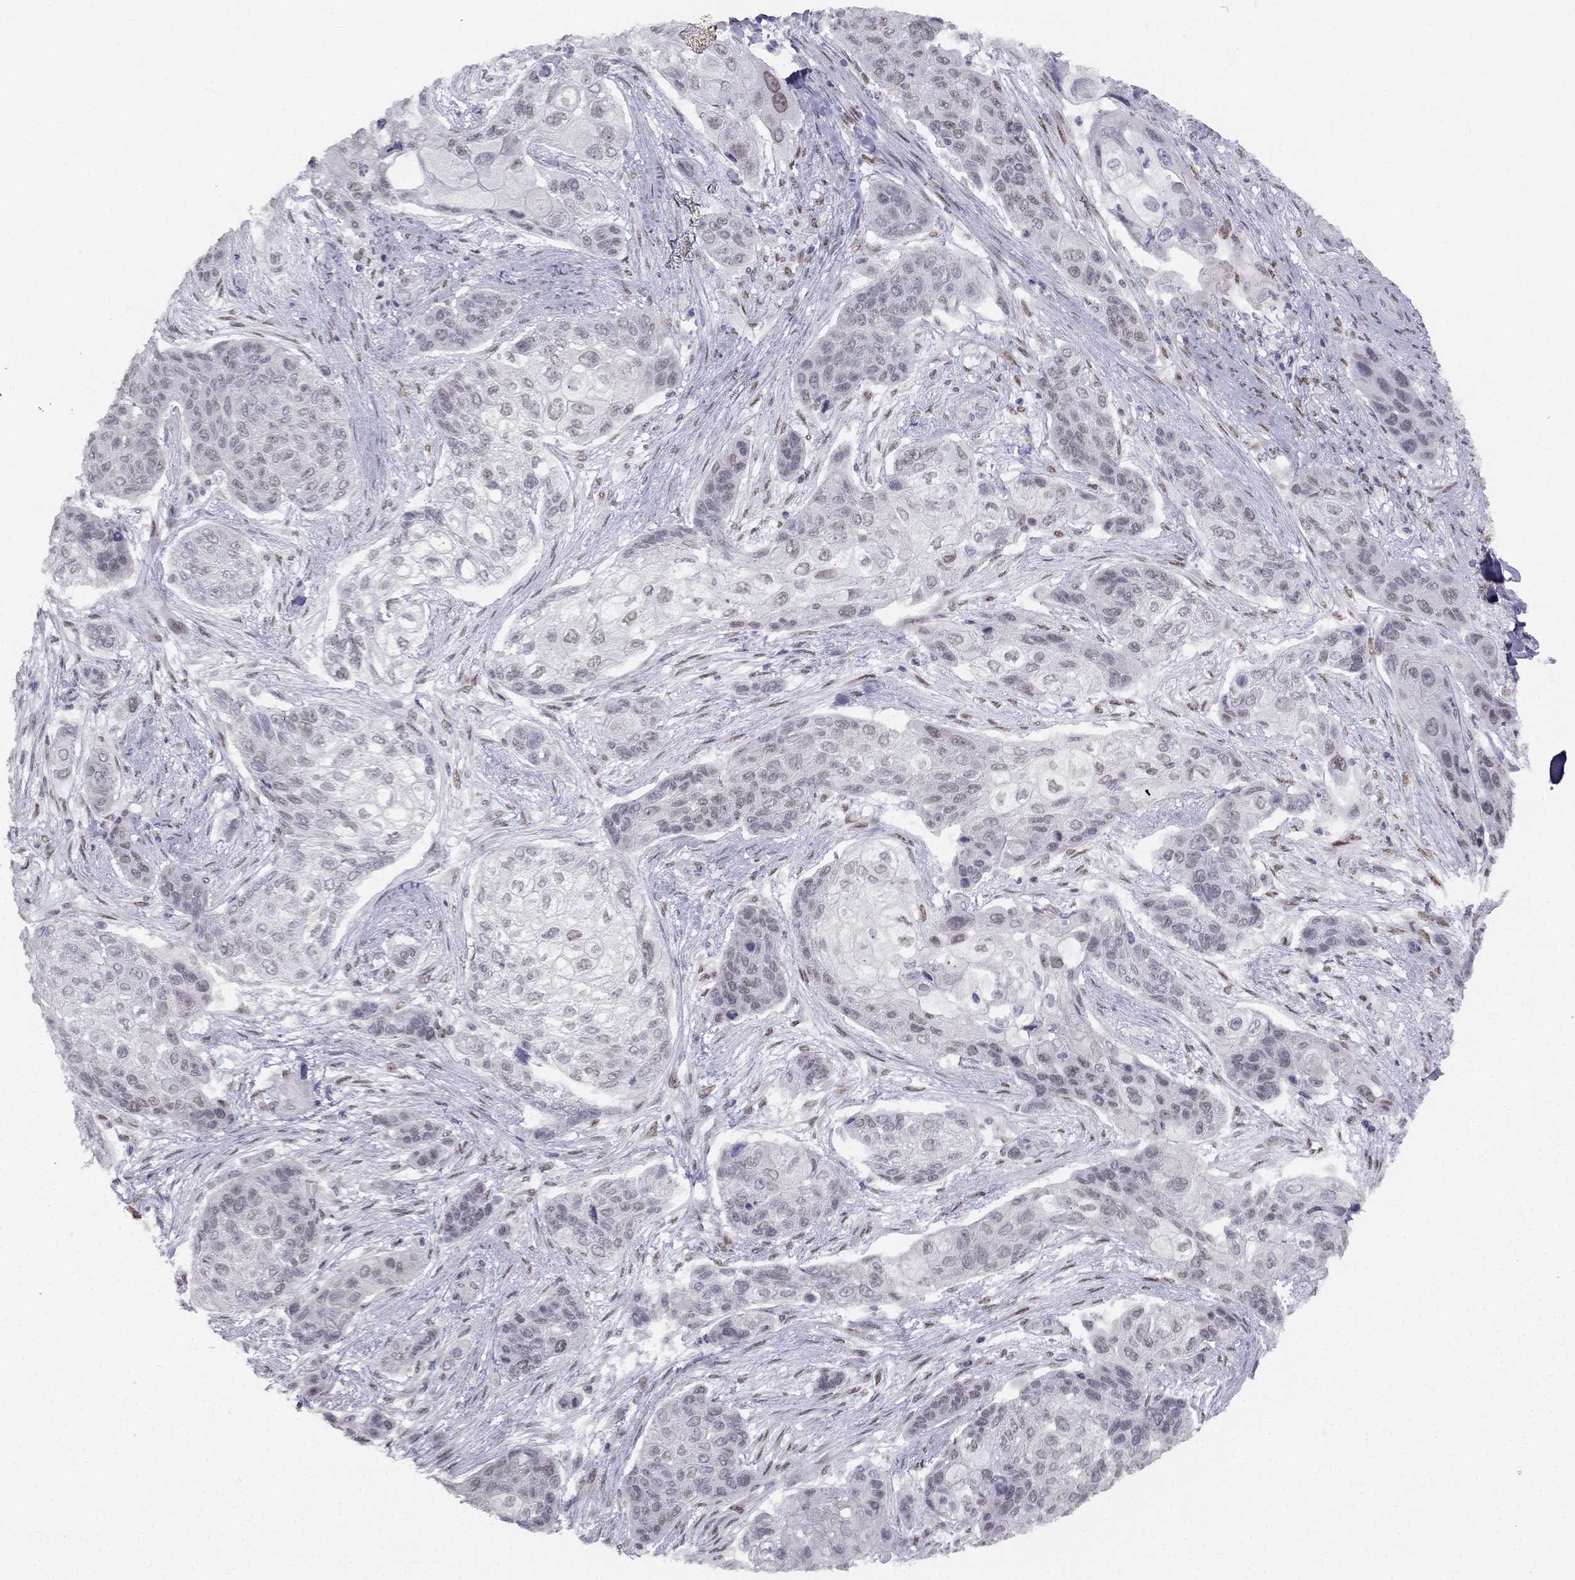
{"staining": {"intensity": "negative", "quantity": "none", "location": "none"}, "tissue": "lung cancer", "cell_type": "Tumor cells", "image_type": "cancer", "snomed": [{"axis": "morphology", "description": "Squamous cell carcinoma, NOS"}, {"axis": "topography", "description": "Lung"}], "caption": "A photomicrograph of lung cancer stained for a protein shows no brown staining in tumor cells.", "gene": "TRPS1", "patient": {"sex": "male", "age": 69}}